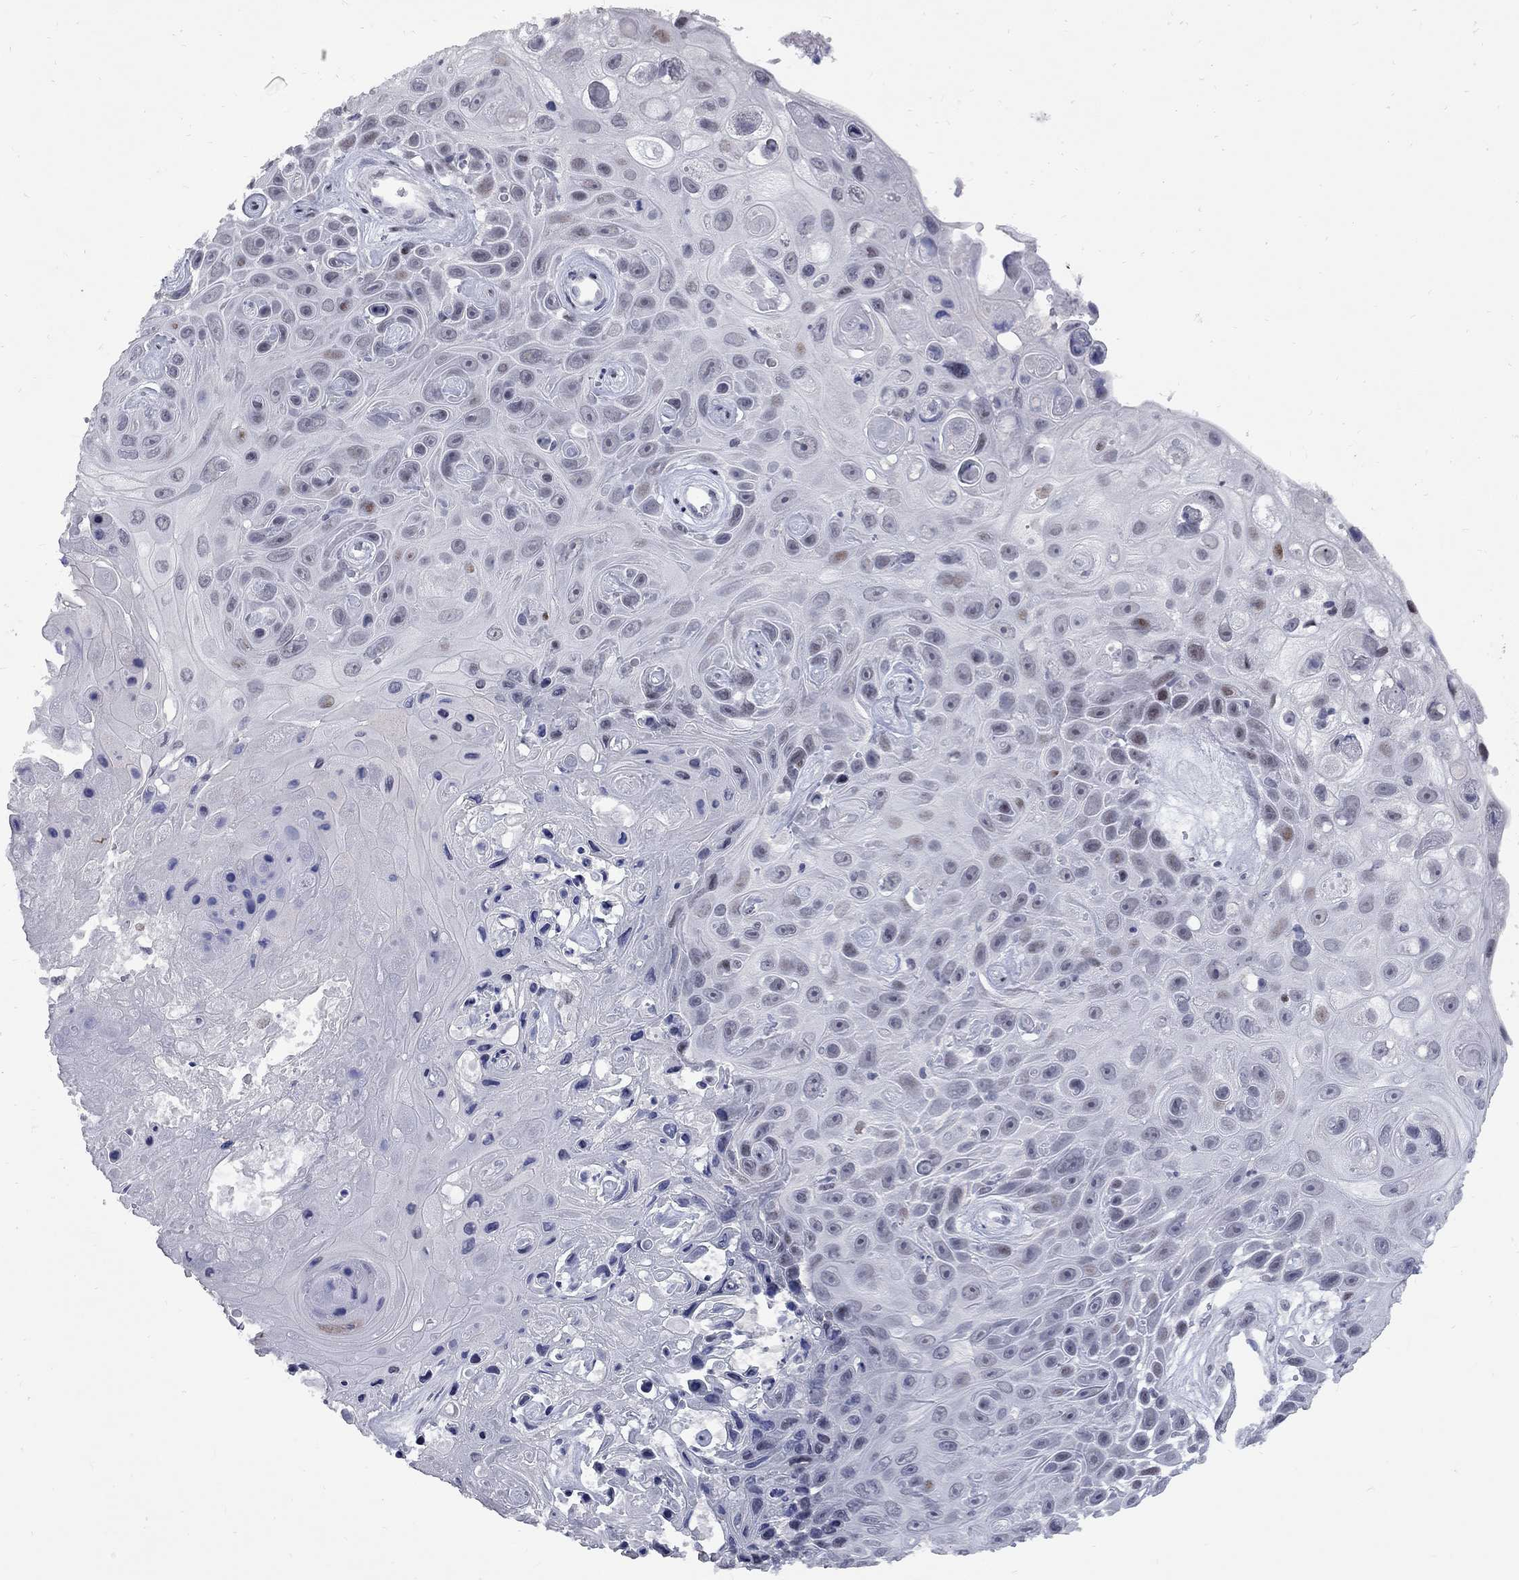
{"staining": {"intensity": "negative", "quantity": "none", "location": "none"}, "tissue": "skin cancer", "cell_type": "Tumor cells", "image_type": "cancer", "snomed": [{"axis": "morphology", "description": "Squamous cell carcinoma, NOS"}, {"axis": "topography", "description": "Skin"}], "caption": "Immunohistochemistry (IHC) image of neoplastic tissue: skin cancer (squamous cell carcinoma) stained with DAB (3,3'-diaminobenzidine) displays no significant protein expression in tumor cells.", "gene": "ZNF154", "patient": {"sex": "male", "age": 82}}